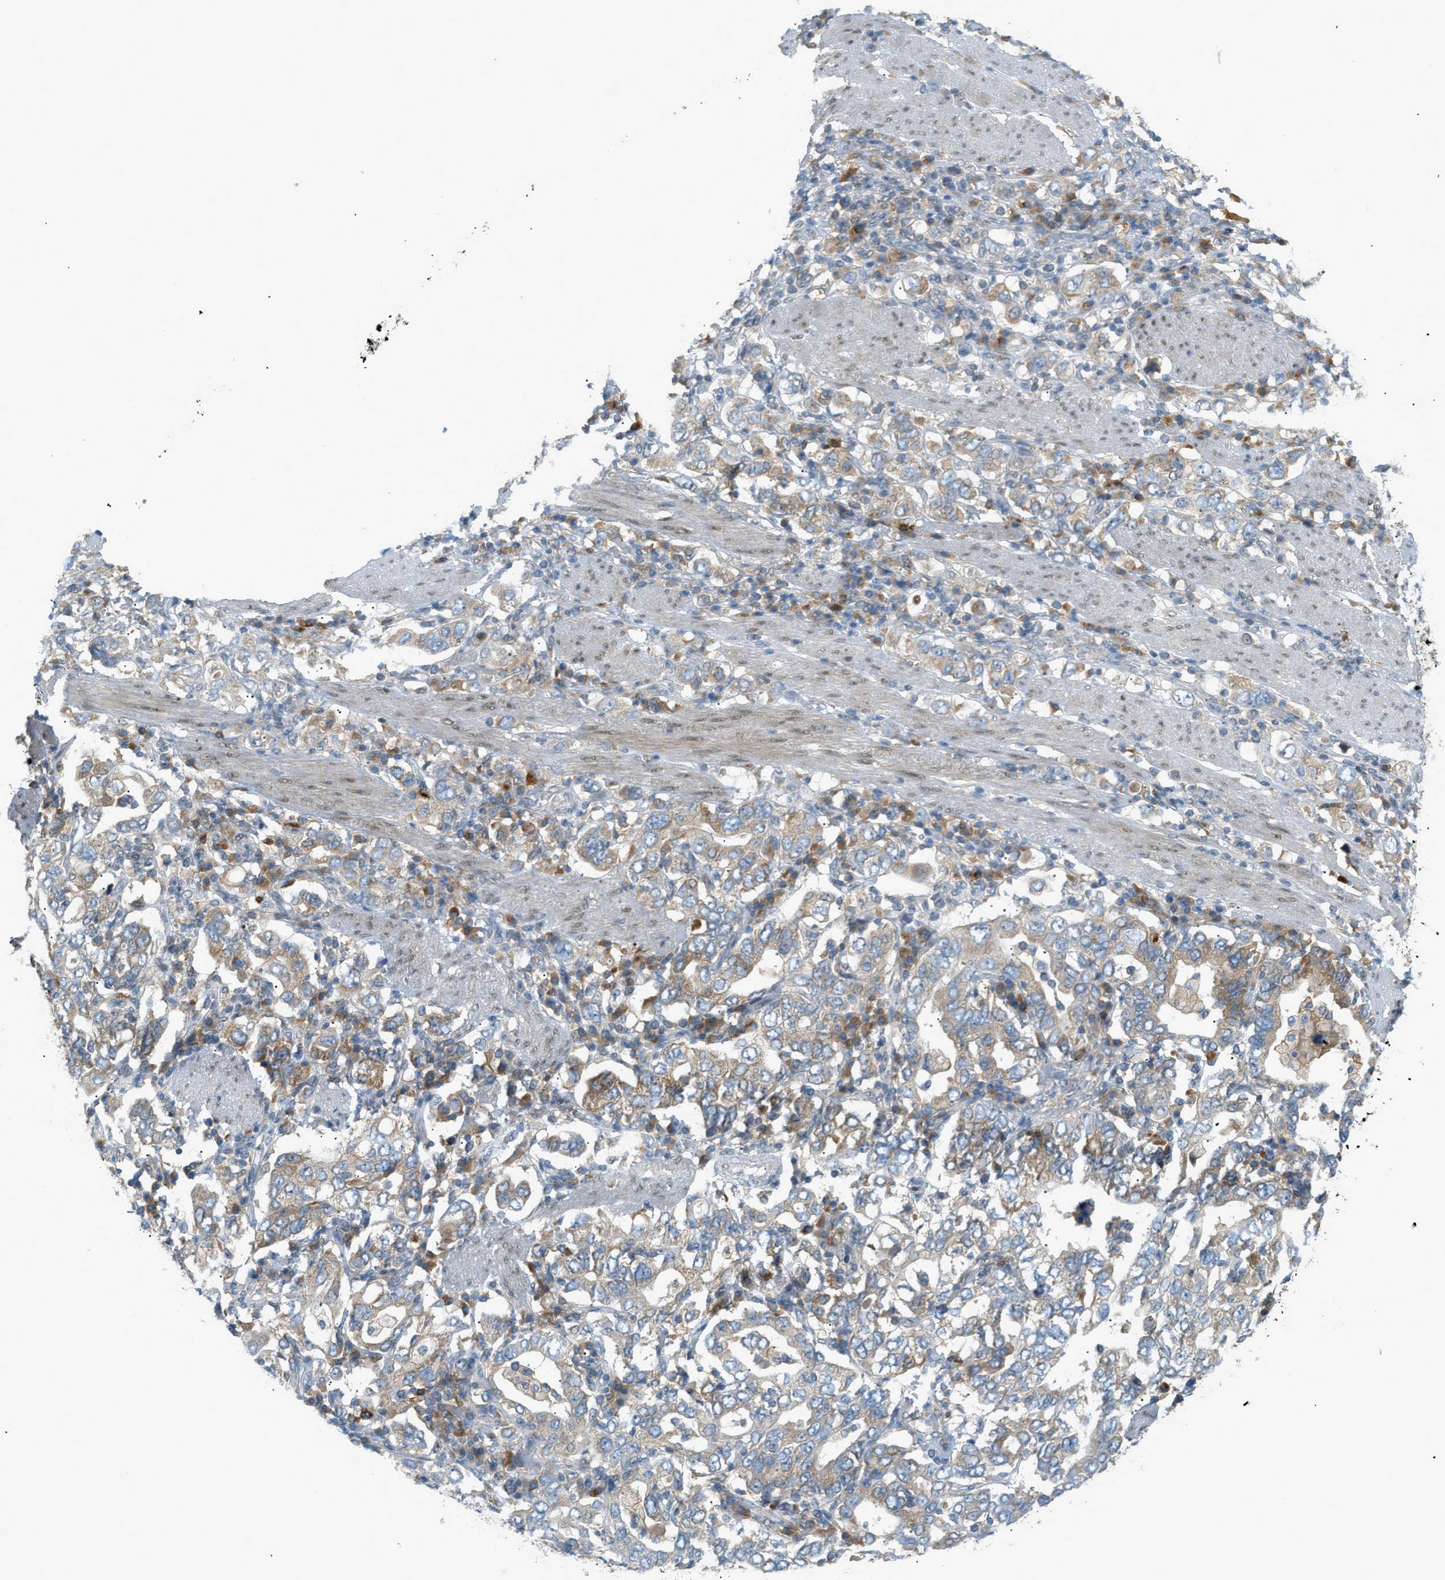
{"staining": {"intensity": "moderate", "quantity": "<25%", "location": "cytoplasmic/membranous"}, "tissue": "stomach cancer", "cell_type": "Tumor cells", "image_type": "cancer", "snomed": [{"axis": "morphology", "description": "Adenocarcinoma, NOS"}, {"axis": "topography", "description": "Stomach, upper"}], "caption": "Immunohistochemistry image of neoplastic tissue: stomach cancer (adenocarcinoma) stained using immunohistochemistry (IHC) demonstrates low levels of moderate protein expression localized specifically in the cytoplasmic/membranous of tumor cells, appearing as a cytoplasmic/membranous brown color.", "gene": "DYRK1A", "patient": {"sex": "male", "age": 62}}